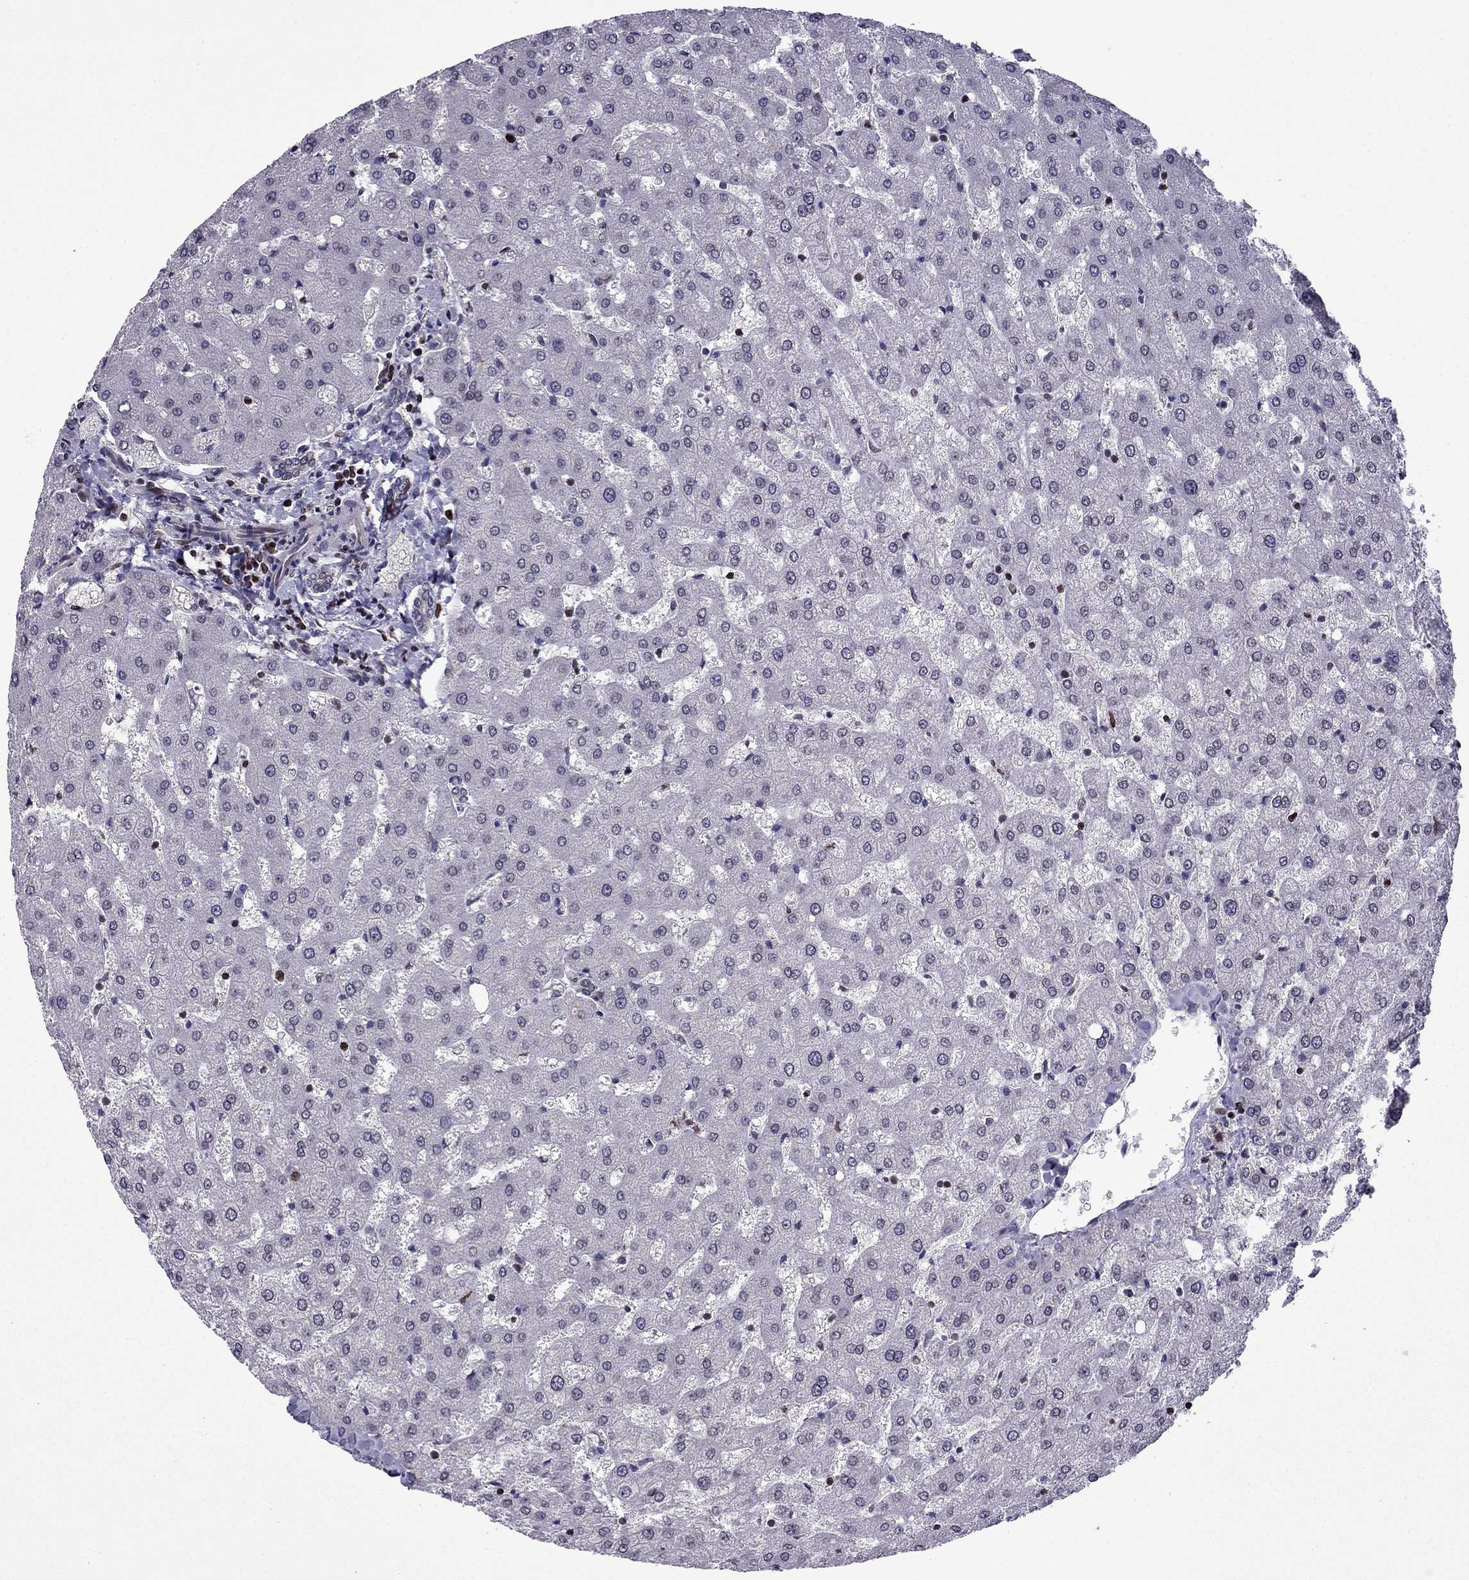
{"staining": {"intensity": "negative", "quantity": "none", "location": "none"}, "tissue": "liver", "cell_type": "Cholangiocytes", "image_type": "normal", "snomed": [{"axis": "morphology", "description": "Normal tissue, NOS"}, {"axis": "topography", "description": "Liver"}], "caption": "This is an immunohistochemistry image of benign human liver. There is no expression in cholangiocytes.", "gene": "CDC42BPA", "patient": {"sex": "female", "age": 50}}